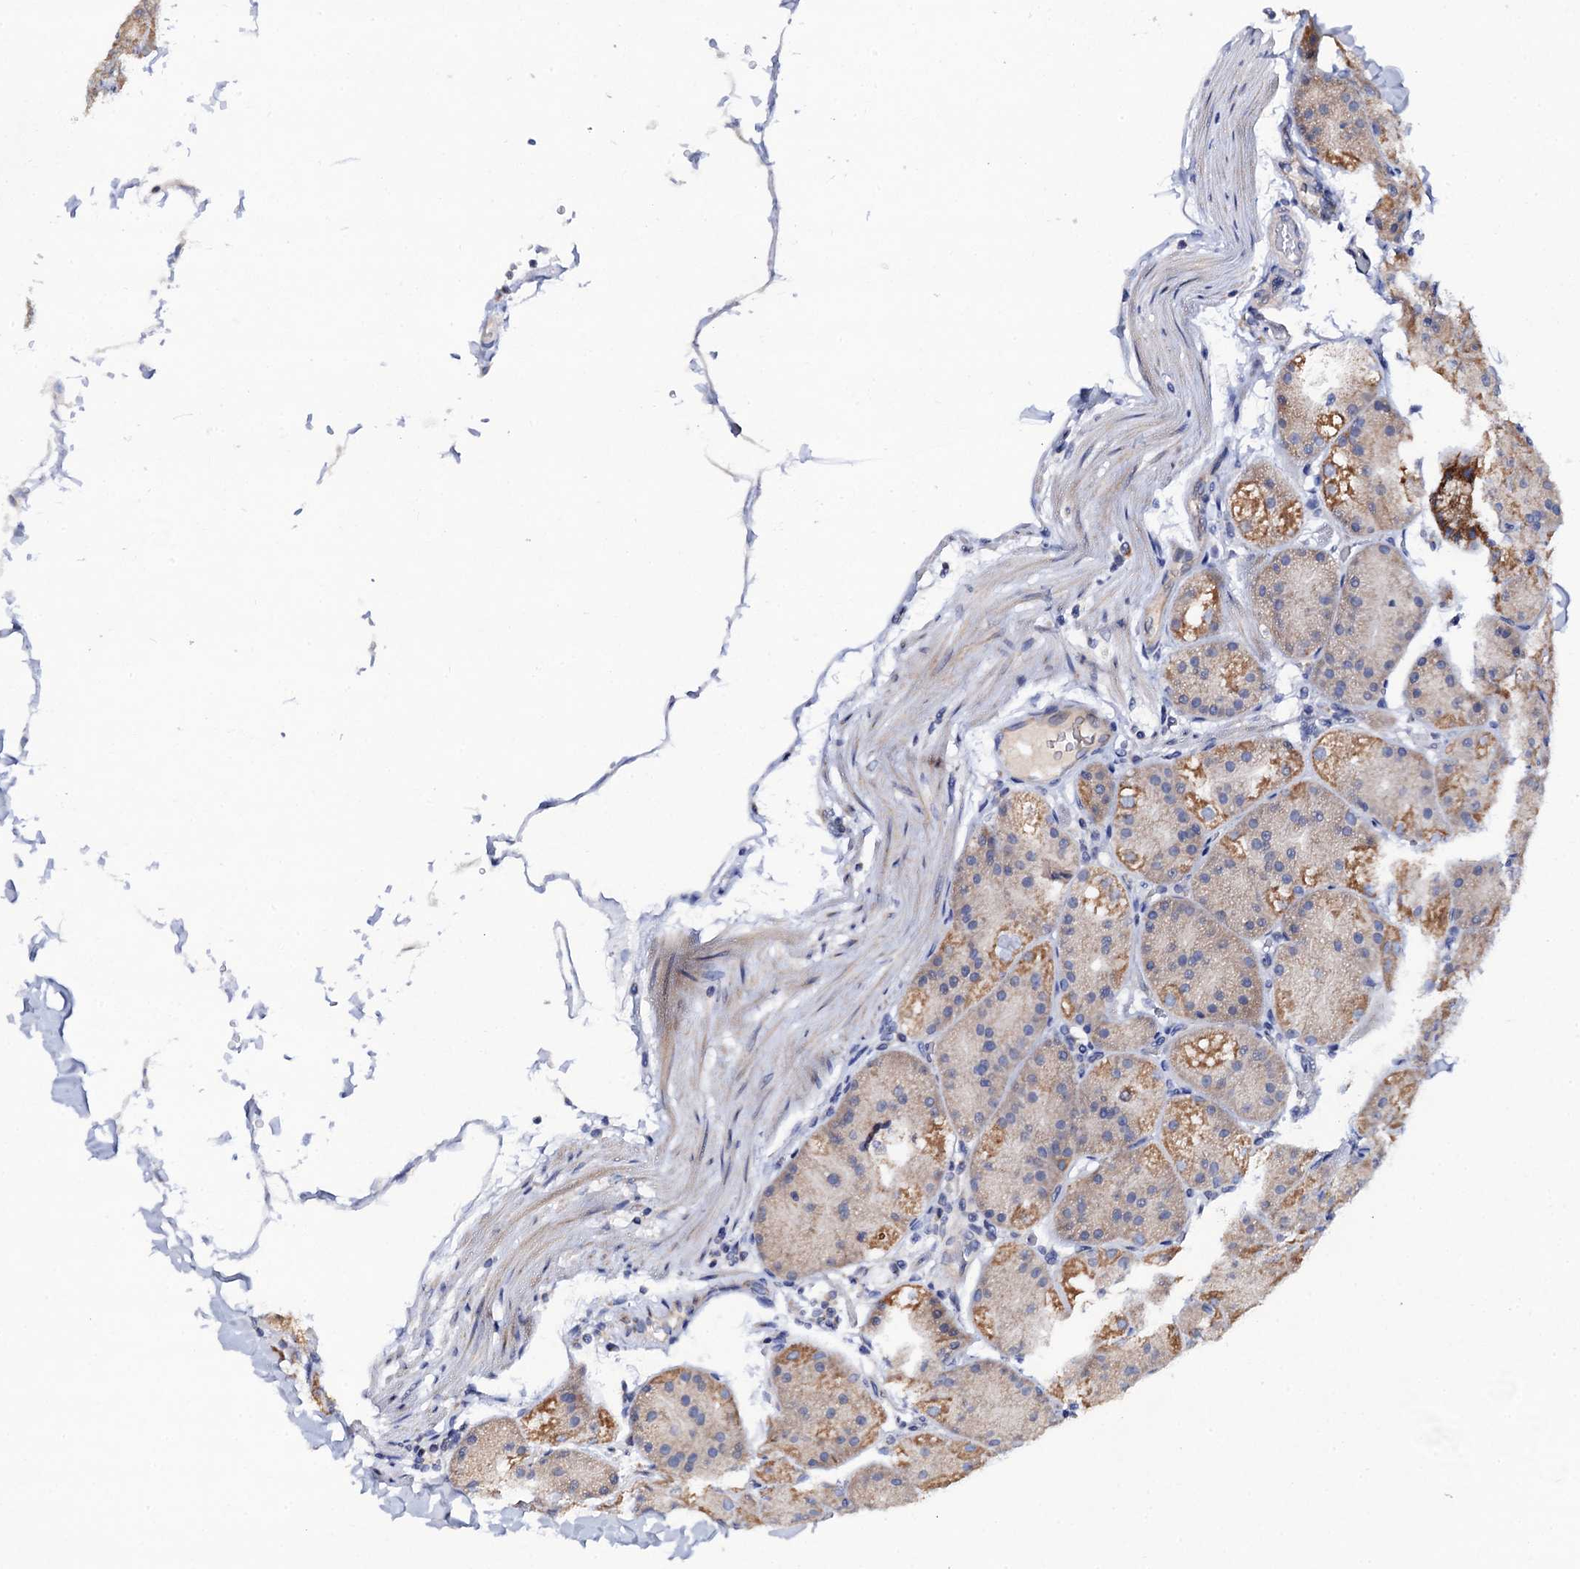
{"staining": {"intensity": "moderate", "quantity": "25%-75%", "location": "cytoplasmic/membranous"}, "tissue": "stomach", "cell_type": "Glandular cells", "image_type": "normal", "snomed": [{"axis": "morphology", "description": "Normal tissue, NOS"}, {"axis": "topography", "description": "Stomach, upper"}, {"axis": "topography", "description": "Stomach"}], "caption": "A photomicrograph showing moderate cytoplasmic/membranous expression in about 25%-75% of glandular cells in unremarkable stomach, as visualized by brown immunohistochemical staining.", "gene": "MRPL48", "patient": {"sex": "male", "age": 48}}